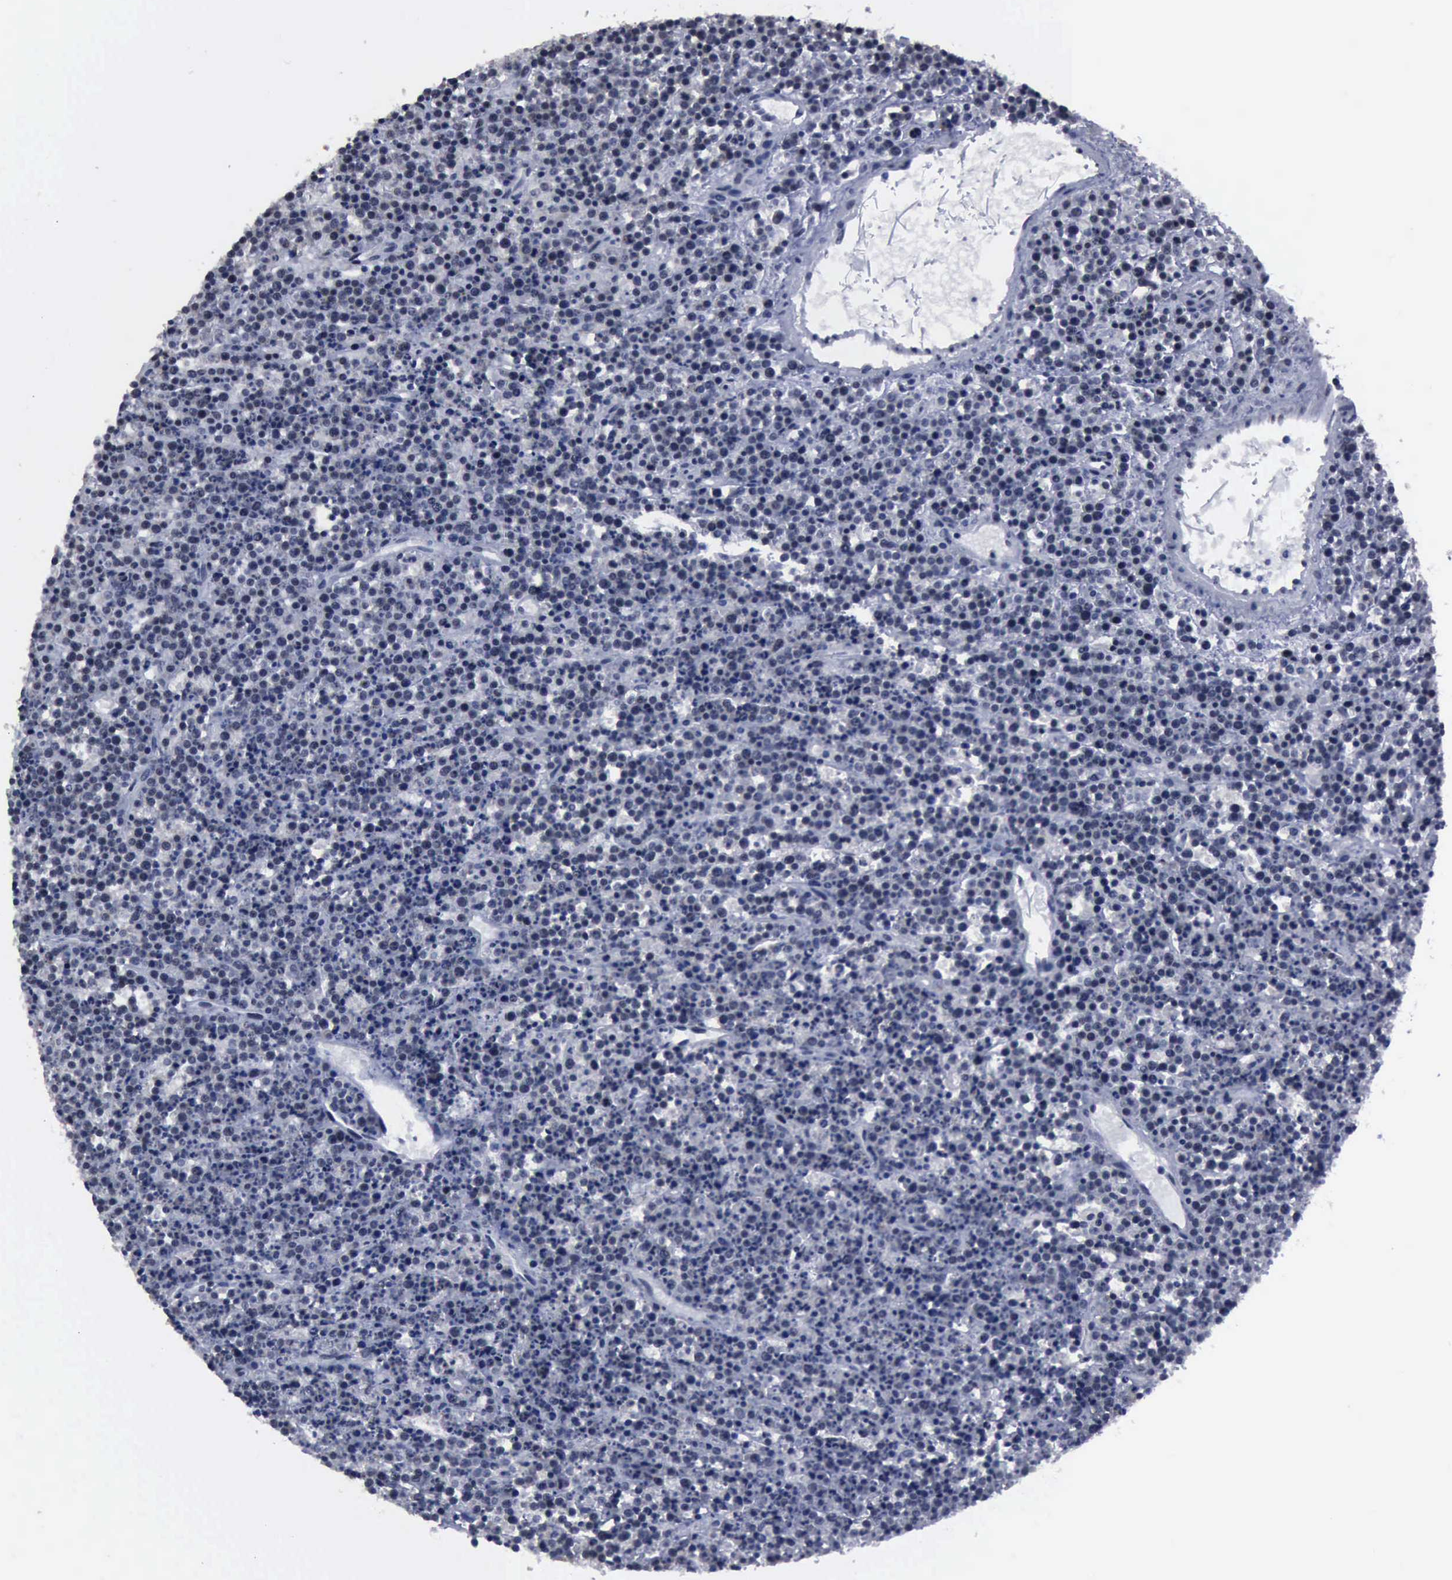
{"staining": {"intensity": "negative", "quantity": "none", "location": "none"}, "tissue": "lymphoma", "cell_type": "Tumor cells", "image_type": "cancer", "snomed": [{"axis": "morphology", "description": "Malignant lymphoma, non-Hodgkin's type, High grade"}, {"axis": "topography", "description": "Ovary"}], "caption": "Human high-grade malignant lymphoma, non-Hodgkin's type stained for a protein using IHC demonstrates no positivity in tumor cells.", "gene": "BRD1", "patient": {"sex": "female", "age": 56}}